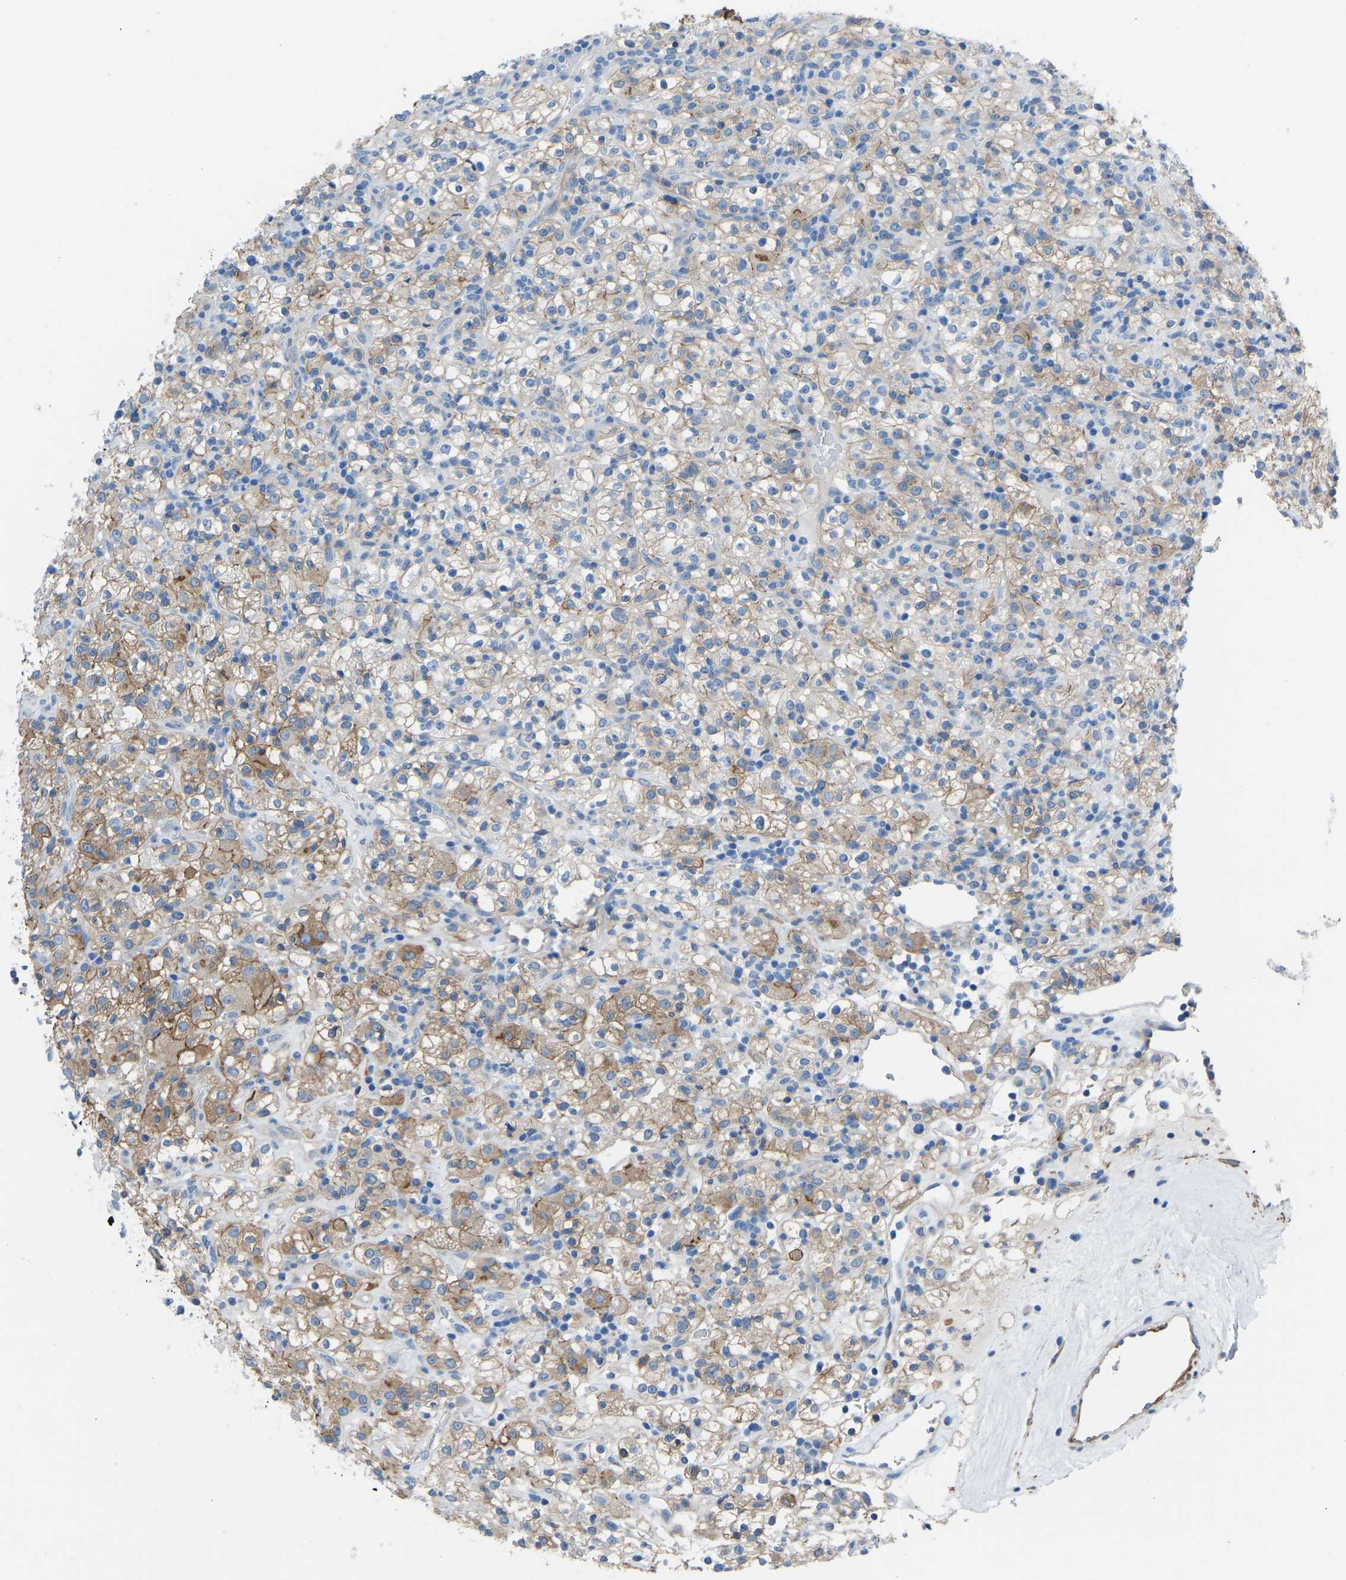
{"staining": {"intensity": "moderate", "quantity": ">75%", "location": "cytoplasmic/membranous"}, "tissue": "renal cancer", "cell_type": "Tumor cells", "image_type": "cancer", "snomed": [{"axis": "morphology", "description": "Normal tissue, NOS"}, {"axis": "morphology", "description": "Adenocarcinoma, NOS"}, {"axis": "topography", "description": "Kidney"}], "caption": "The immunohistochemical stain highlights moderate cytoplasmic/membranous expression in tumor cells of renal cancer tissue.", "gene": "MYH10", "patient": {"sex": "female", "age": 72}}